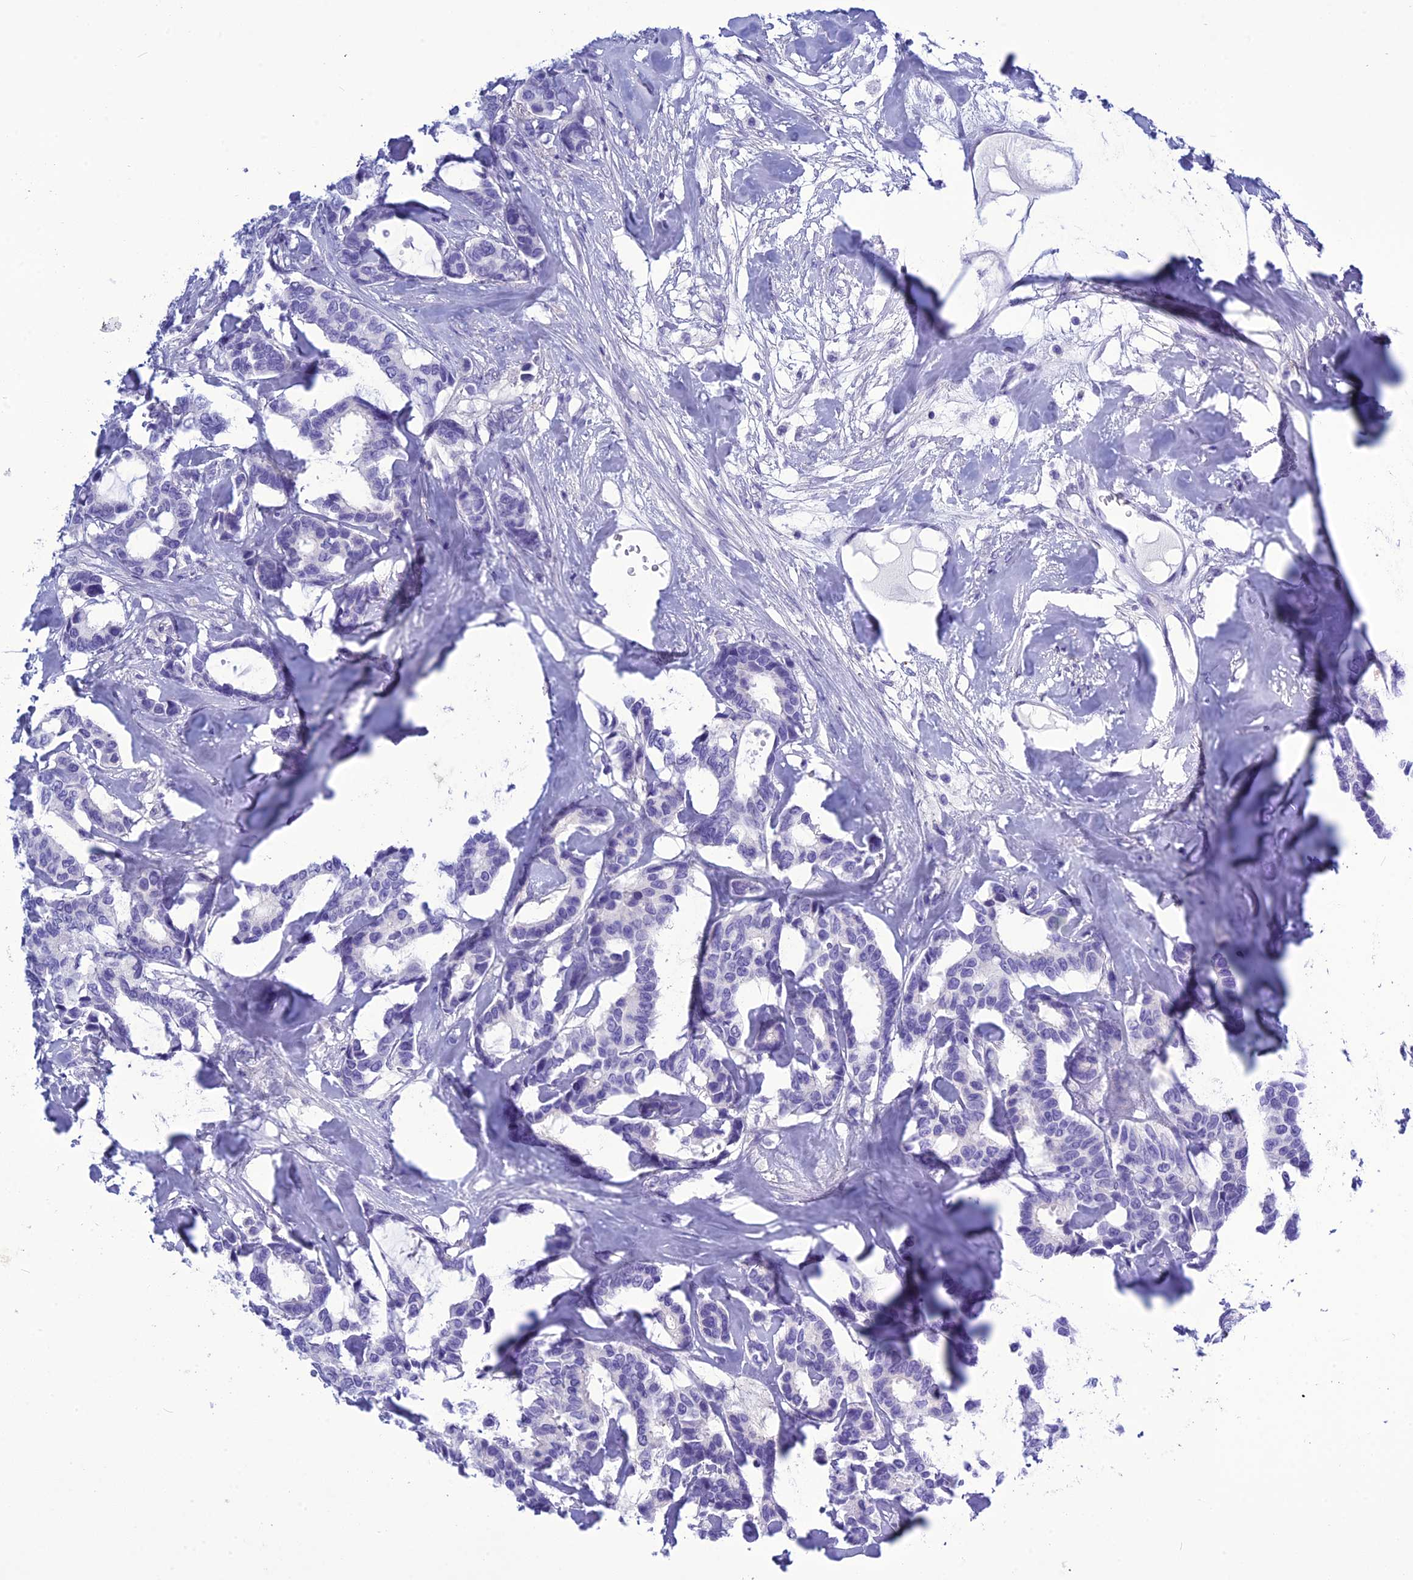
{"staining": {"intensity": "negative", "quantity": "none", "location": "none"}, "tissue": "breast cancer", "cell_type": "Tumor cells", "image_type": "cancer", "snomed": [{"axis": "morphology", "description": "Duct carcinoma"}, {"axis": "topography", "description": "Breast"}], "caption": "Immunohistochemical staining of human infiltrating ductal carcinoma (breast) exhibits no significant staining in tumor cells. (DAB (3,3'-diaminobenzidine) immunohistochemistry visualized using brightfield microscopy, high magnification).", "gene": "BBS2", "patient": {"sex": "female", "age": 87}}